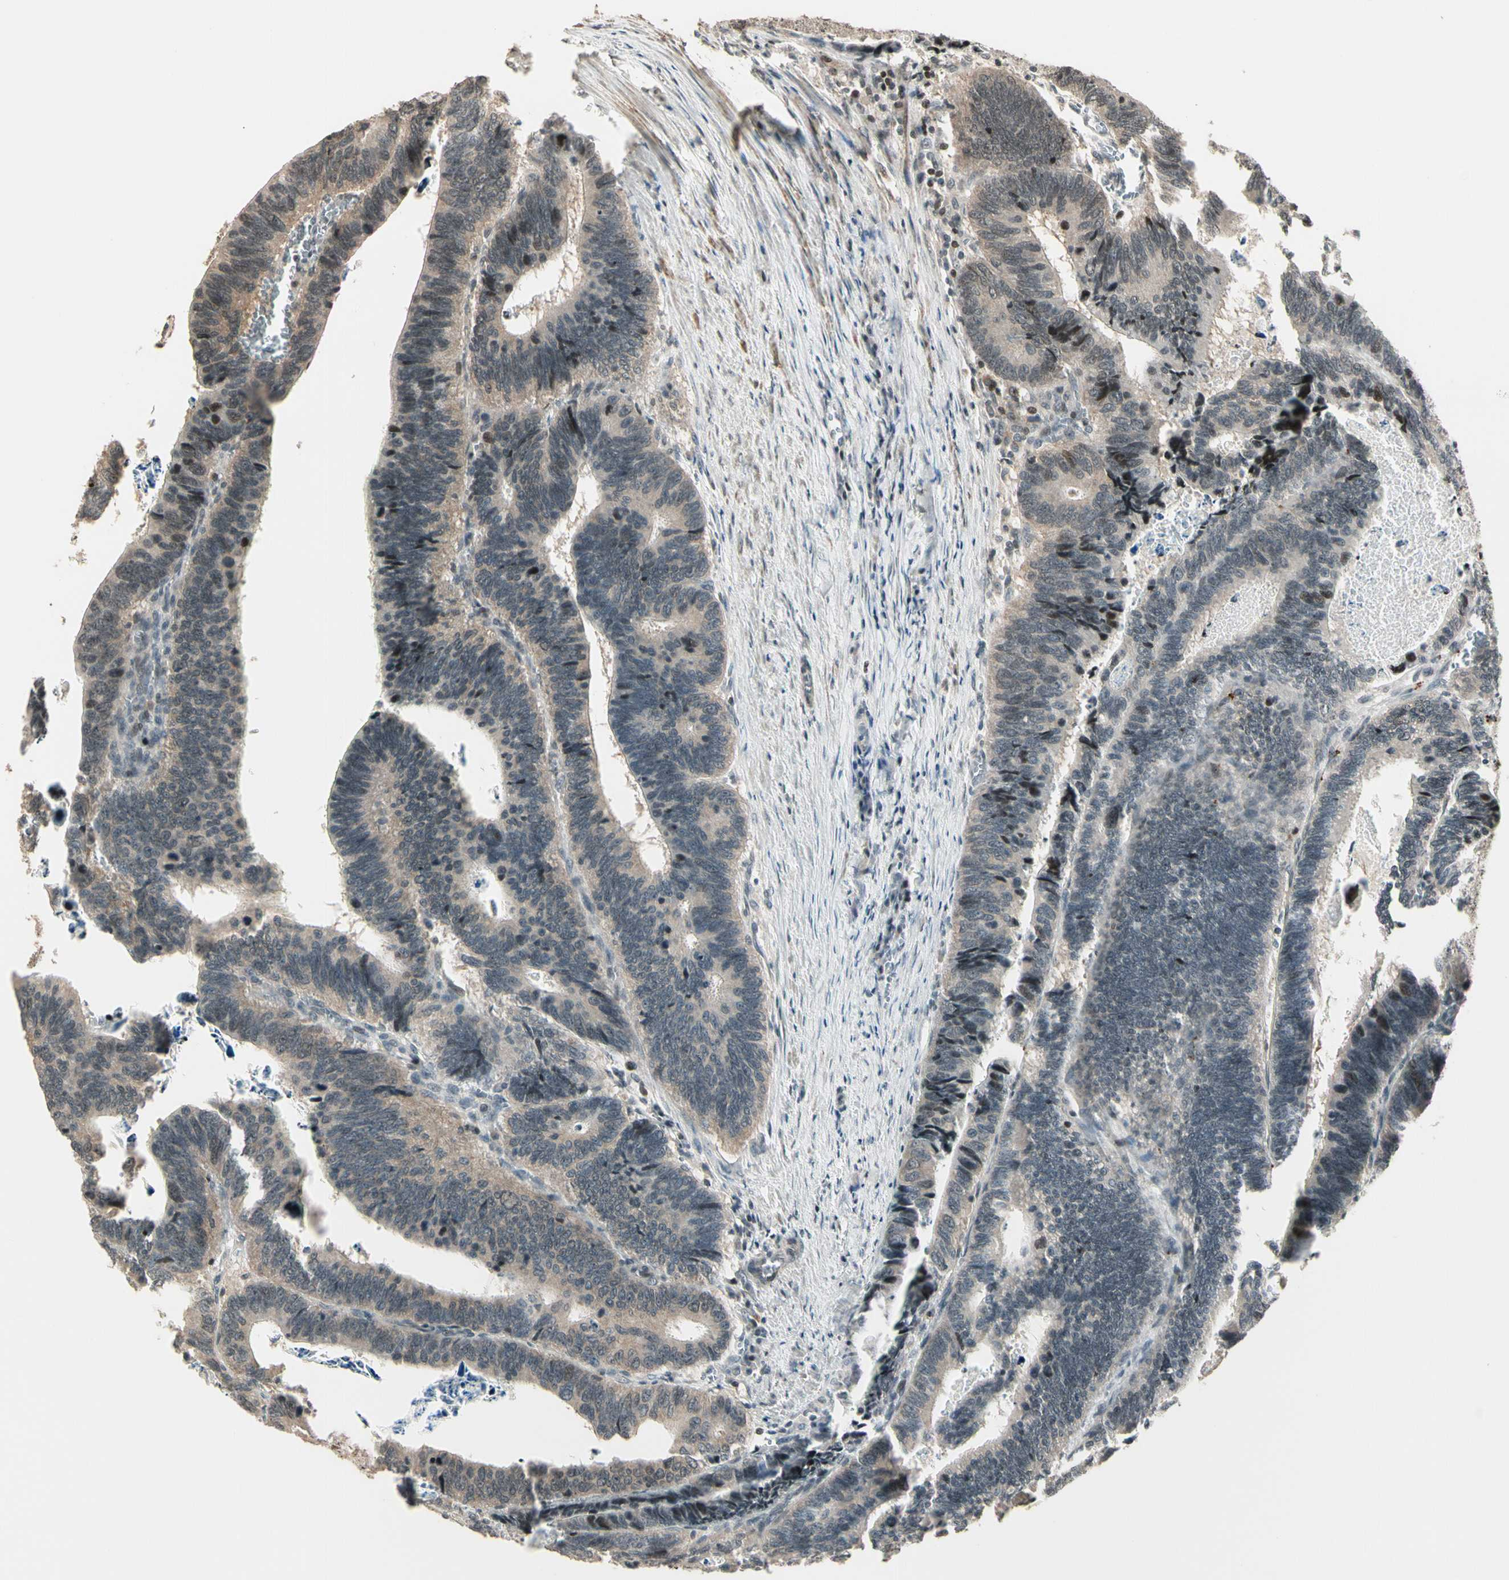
{"staining": {"intensity": "weak", "quantity": "25%-75%", "location": "cytoplasmic/membranous"}, "tissue": "colorectal cancer", "cell_type": "Tumor cells", "image_type": "cancer", "snomed": [{"axis": "morphology", "description": "Adenocarcinoma, NOS"}, {"axis": "topography", "description": "Colon"}], "caption": "Immunohistochemistry histopathology image of neoplastic tissue: human colorectal adenocarcinoma stained using IHC shows low levels of weak protein expression localized specifically in the cytoplasmic/membranous of tumor cells, appearing as a cytoplasmic/membranous brown color.", "gene": "TSHZ3", "patient": {"sex": "male", "age": 72}}